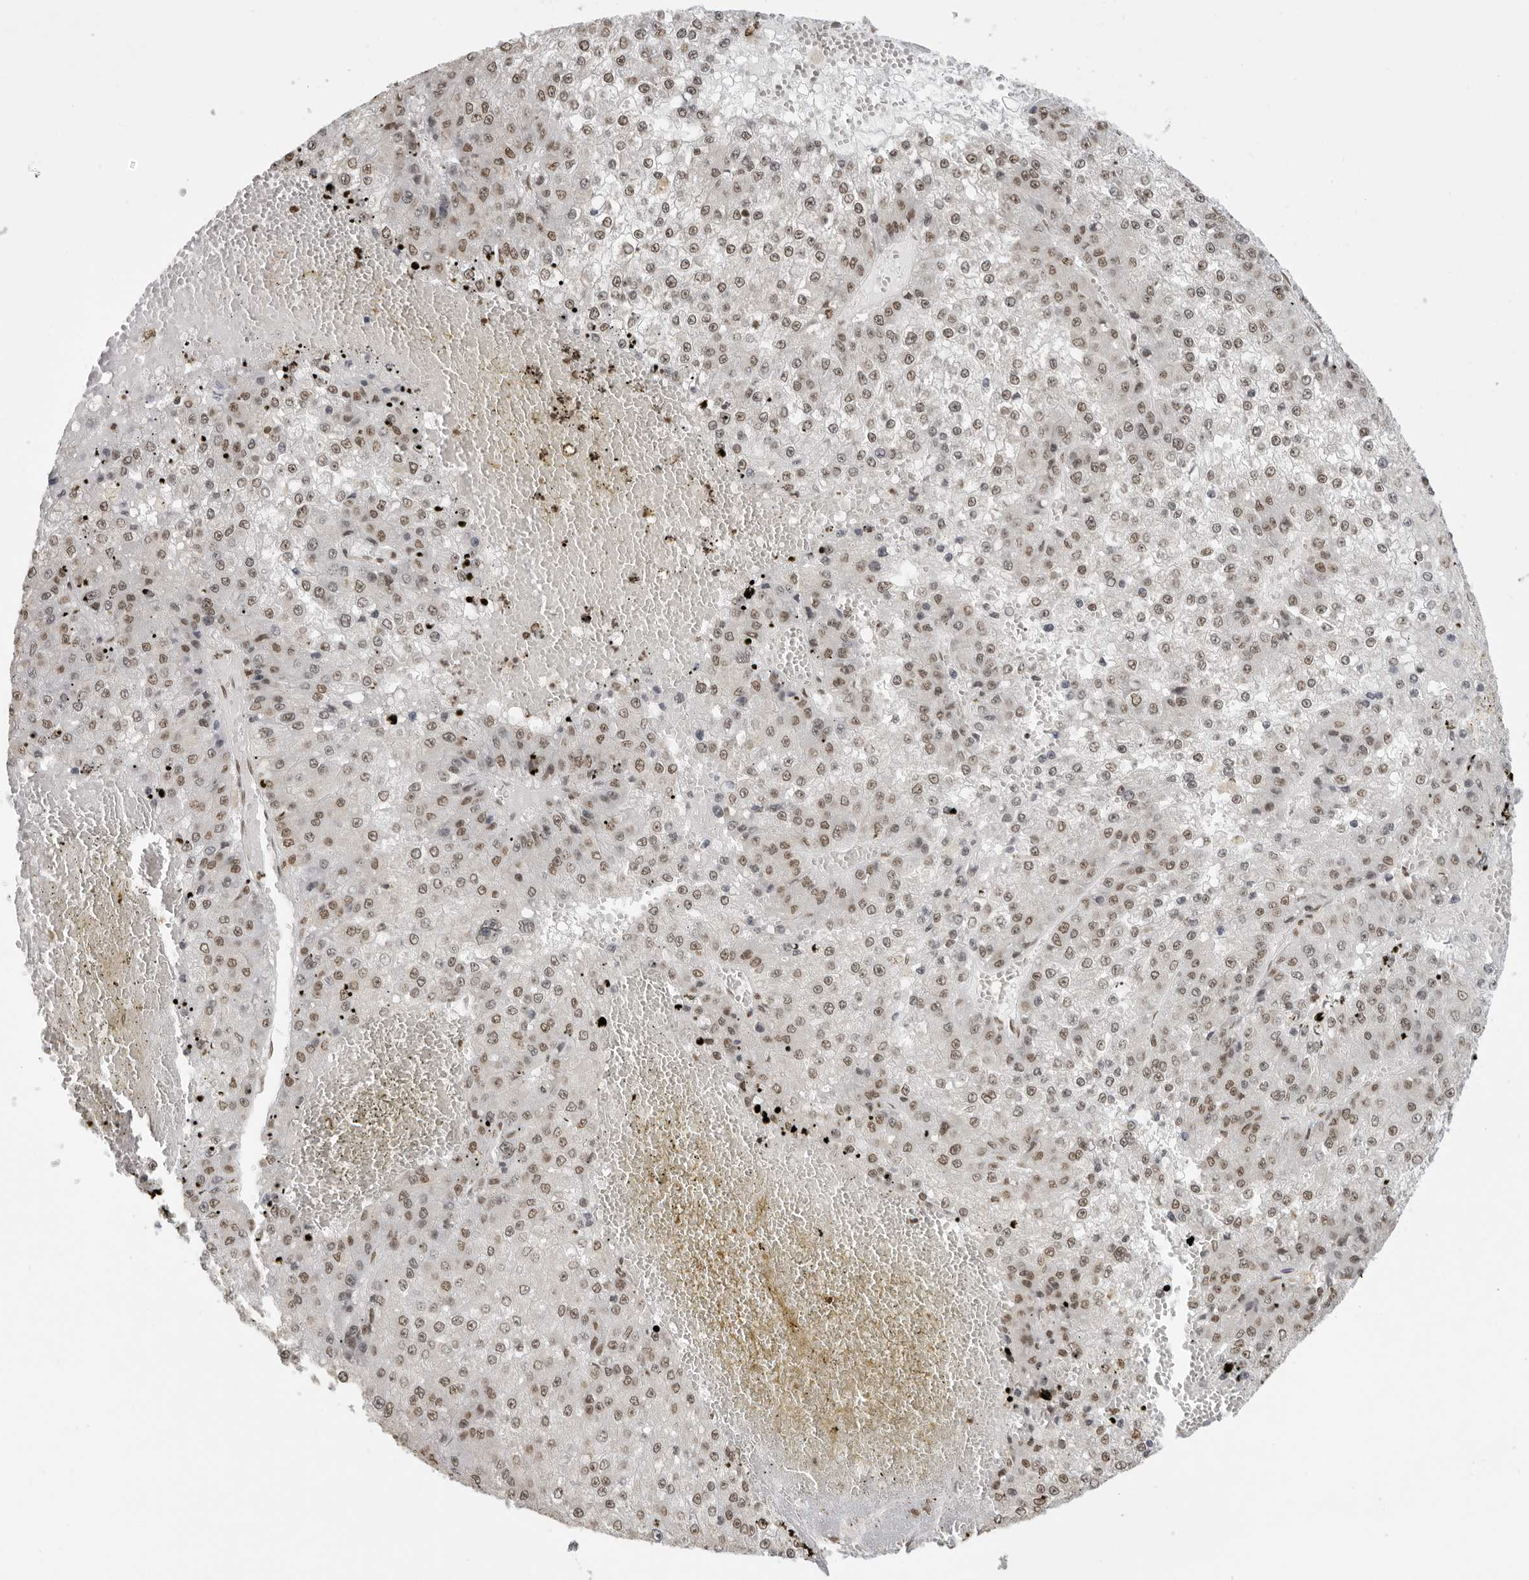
{"staining": {"intensity": "moderate", "quantity": ">75%", "location": "nuclear"}, "tissue": "liver cancer", "cell_type": "Tumor cells", "image_type": "cancer", "snomed": [{"axis": "morphology", "description": "Carcinoma, Hepatocellular, NOS"}, {"axis": "topography", "description": "Liver"}], "caption": "A histopathology image of liver hepatocellular carcinoma stained for a protein demonstrates moderate nuclear brown staining in tumor cells.", "gene": "RPA2", "patient": {"sex": "female", "age": 73}}